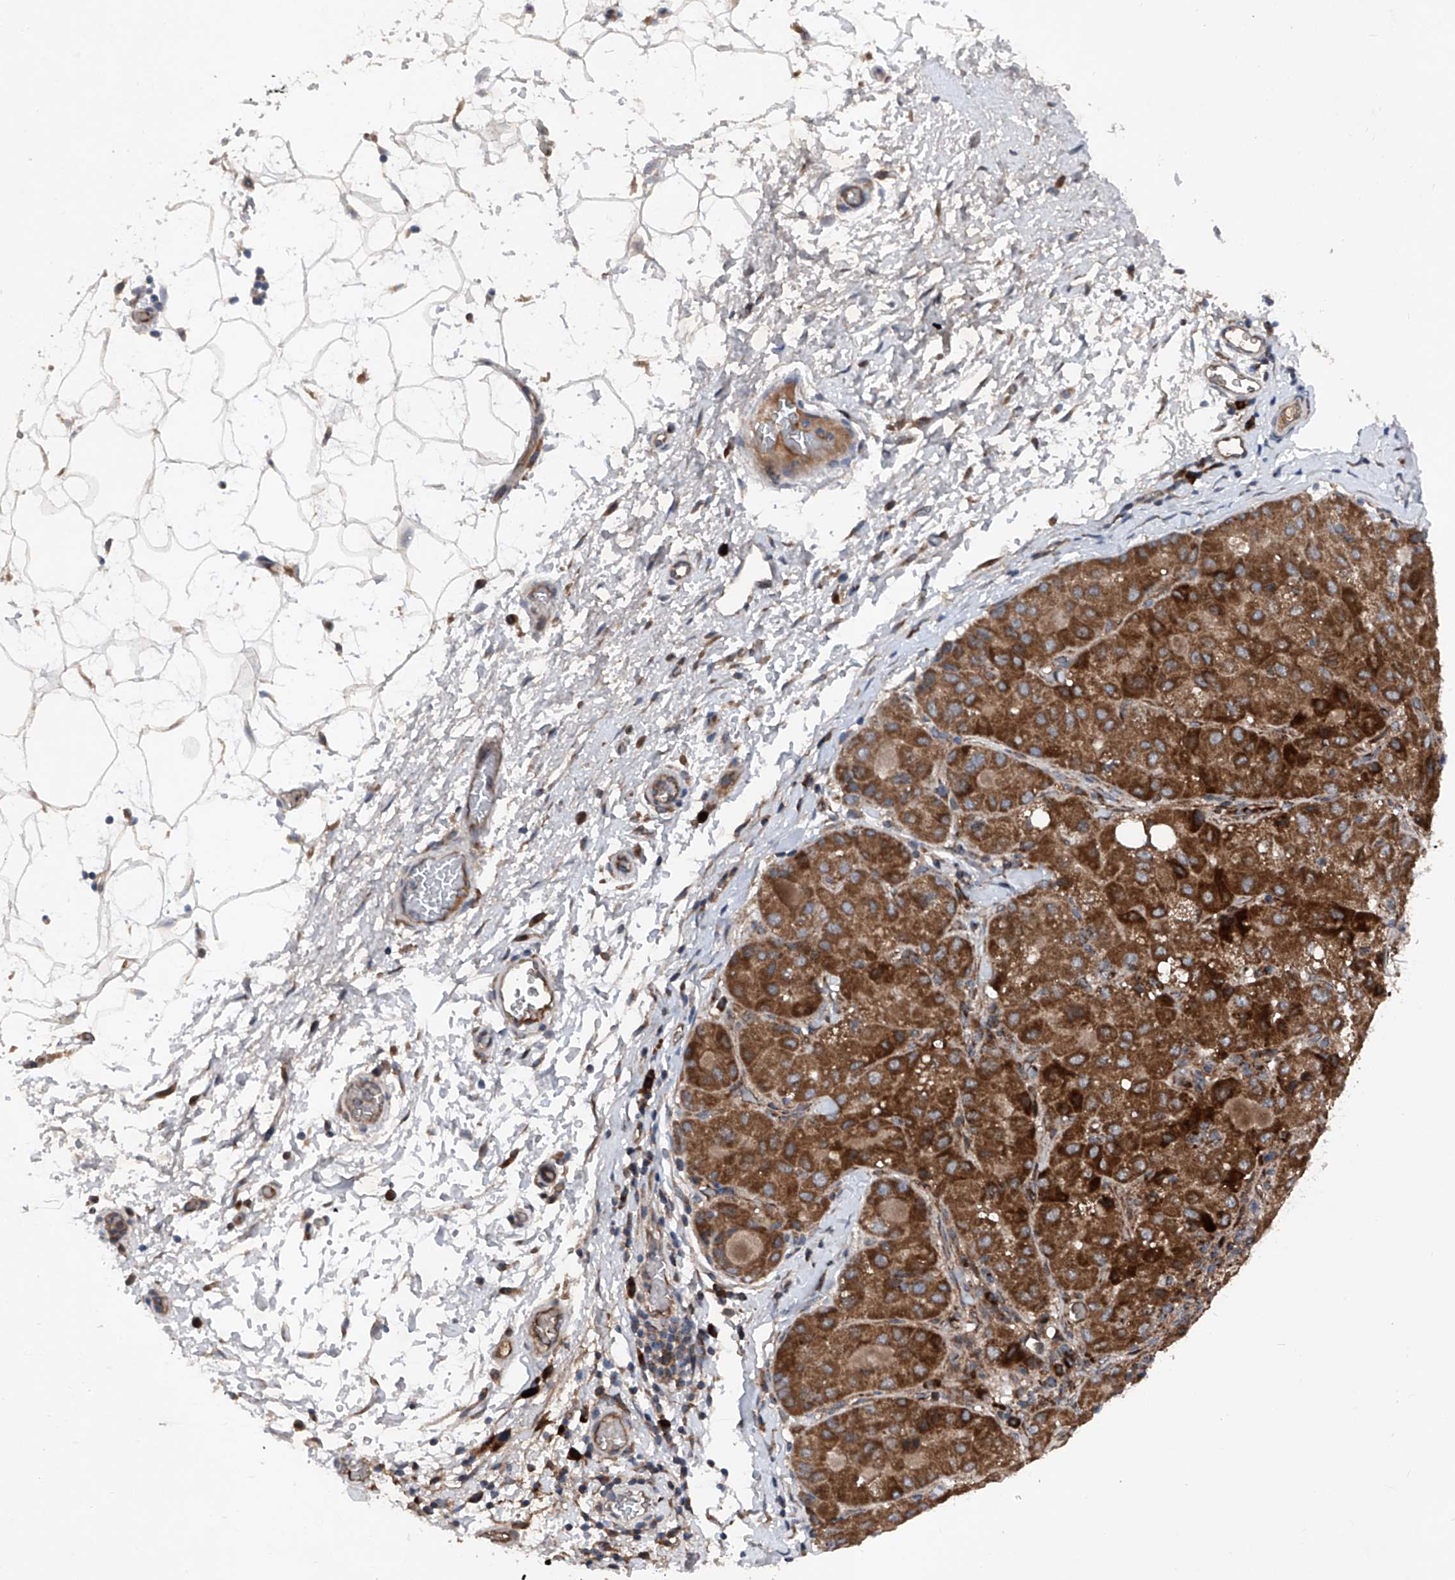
{"staining": {"intensity": "strong", "quantity": ">75%", "location": "cytoplasmic/membranous"}, "tissue": "liver cancer", "cell_type": "Tumor cells", "image_type": "cancer", "snomed": [{"axis": "morphology", "description": "Carcinoma, Hepatocellular, NOS"}, {"axis": "topography", "description": "Liver"}], "caption": "Liver hepatocellular carcinoma stained for a protein reveals strong cytoplasmic/membranous positivity in tumor cells.", "gene": "DAD1", "patient": {"sex": "male", "age": 80}}